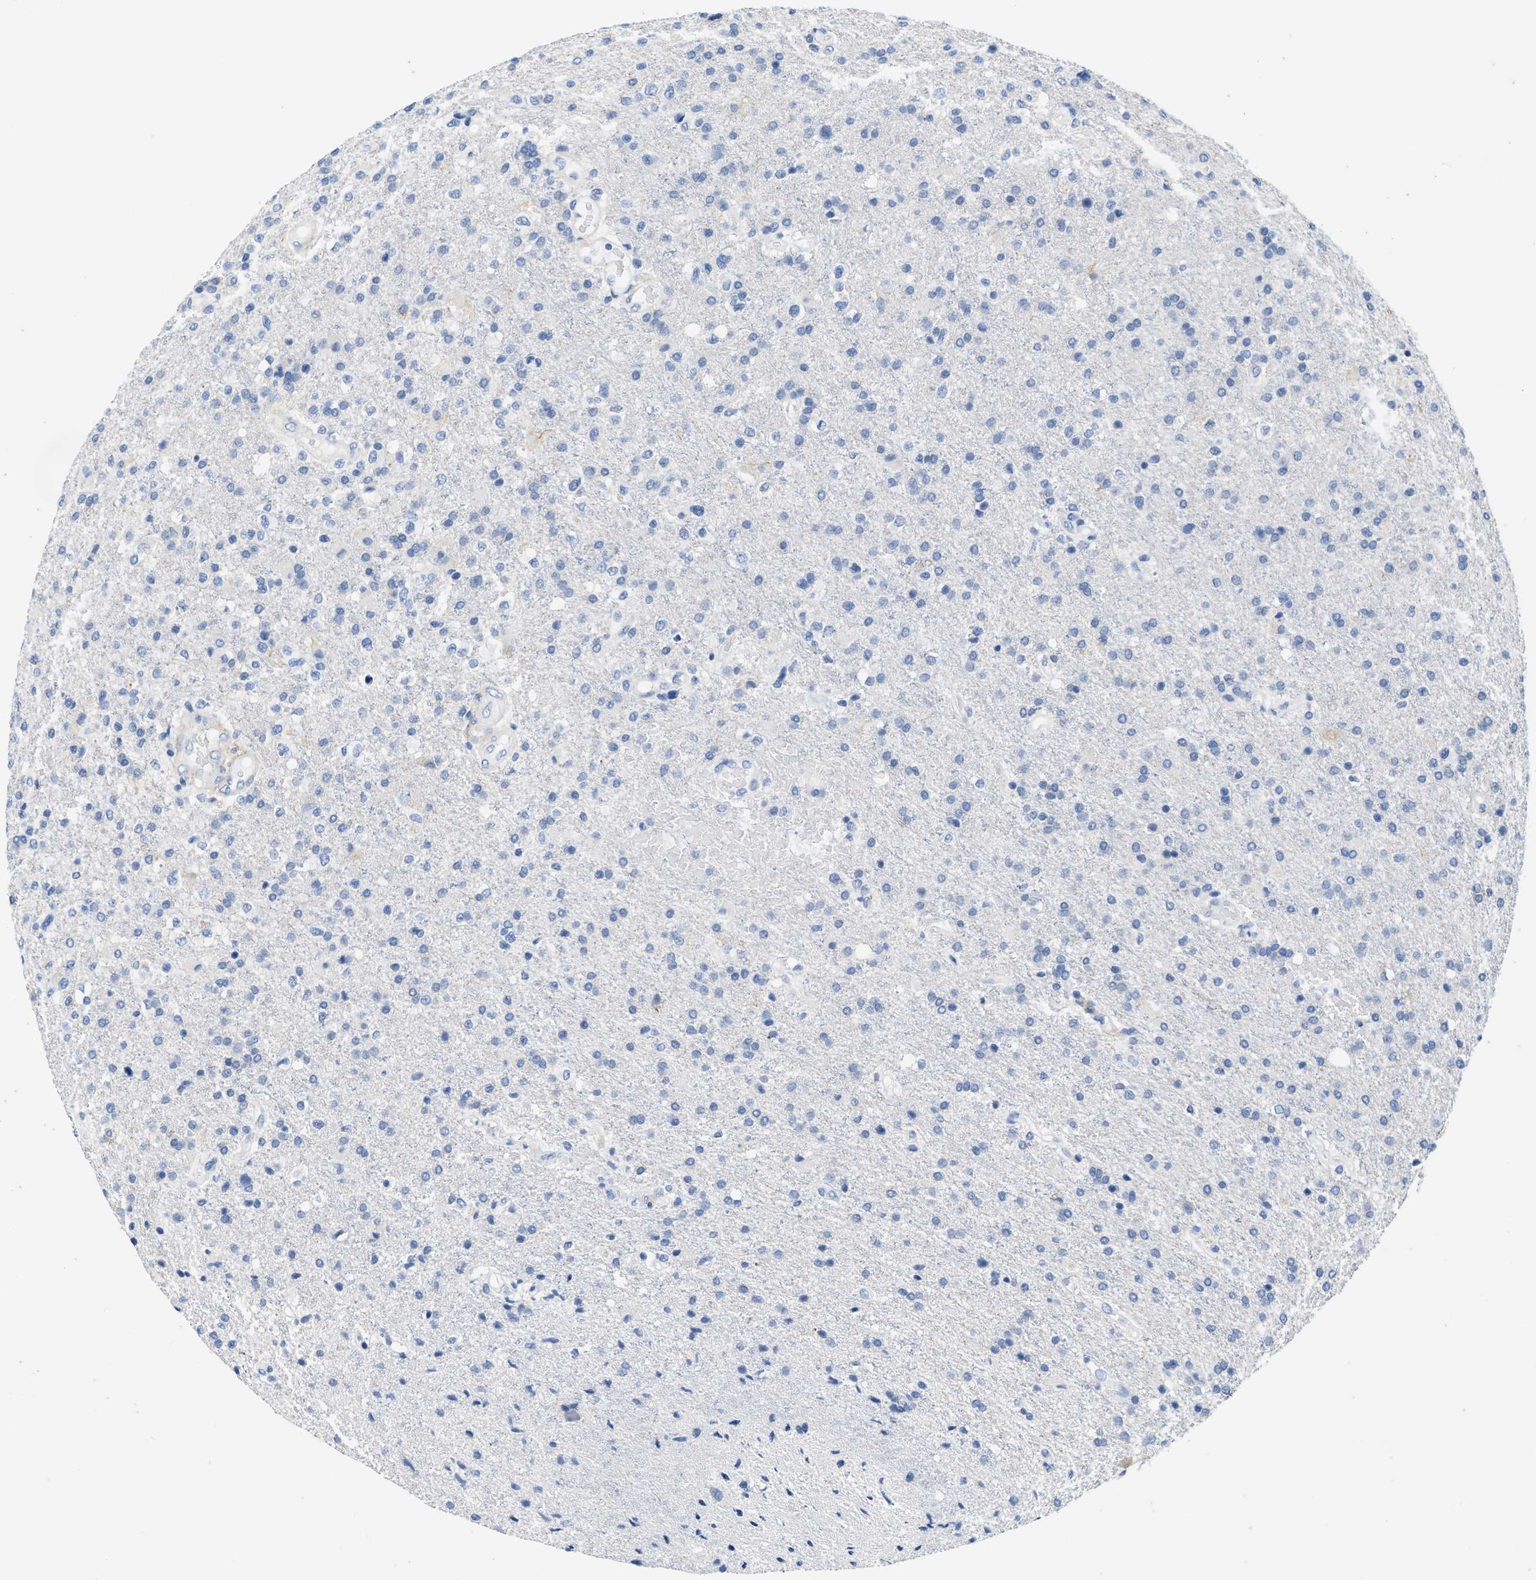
{"staining": {"intensity": "negative", "quantity": "none", "location": "none"}, "tissue": "glioma", "cell_type": "Tumor cells", "image_type": "cancer", "snomed": [{"axis": "morphology", "description": "Glioma, malignant, High grade"}, {"axis": "topography", "description": "Brain"}], "caption": "Tumor cells show no significant staining in glioma.", "gene": "ABCB11", "patient": {"sex": "male", "age": 72}}